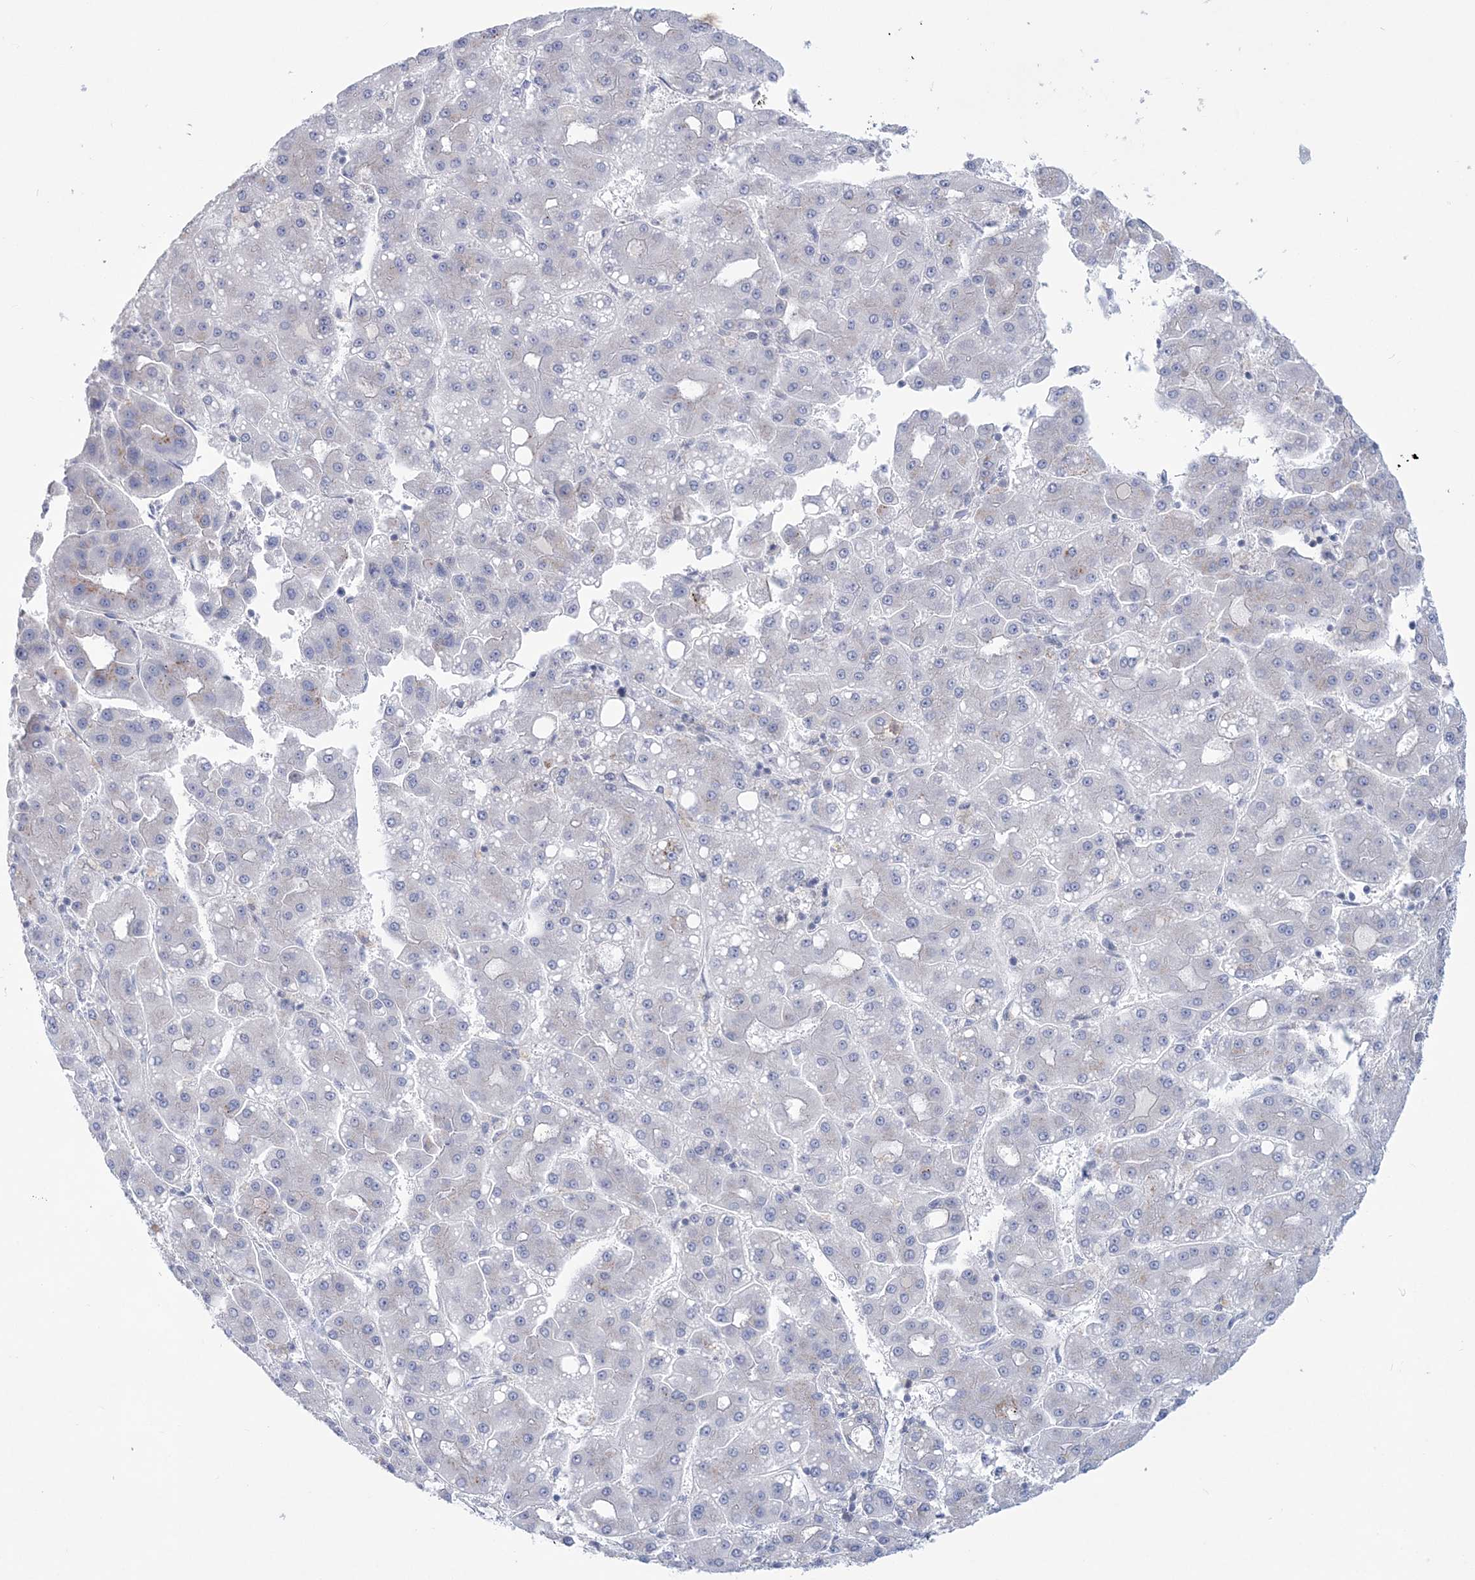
{"staining": {"intensity": "negative", "quantity": "none", "location": "none"}, "tissue": "liver cancer", "cell_type": "Tumor cells", "image_type": "cancer", "snomed": [{"axis": "morphology", "description": "Carcinoma, Hepatocellular, NOS"}, {"axis": "topography", "description": "Liver"}], "caption": "Photomicrograph shows no significant protein positivity in tumor cells of liver cancer (hepatocellular carcinoma).", "gene": "ADGB", "patient": {"sex": "male", "age": 65}}